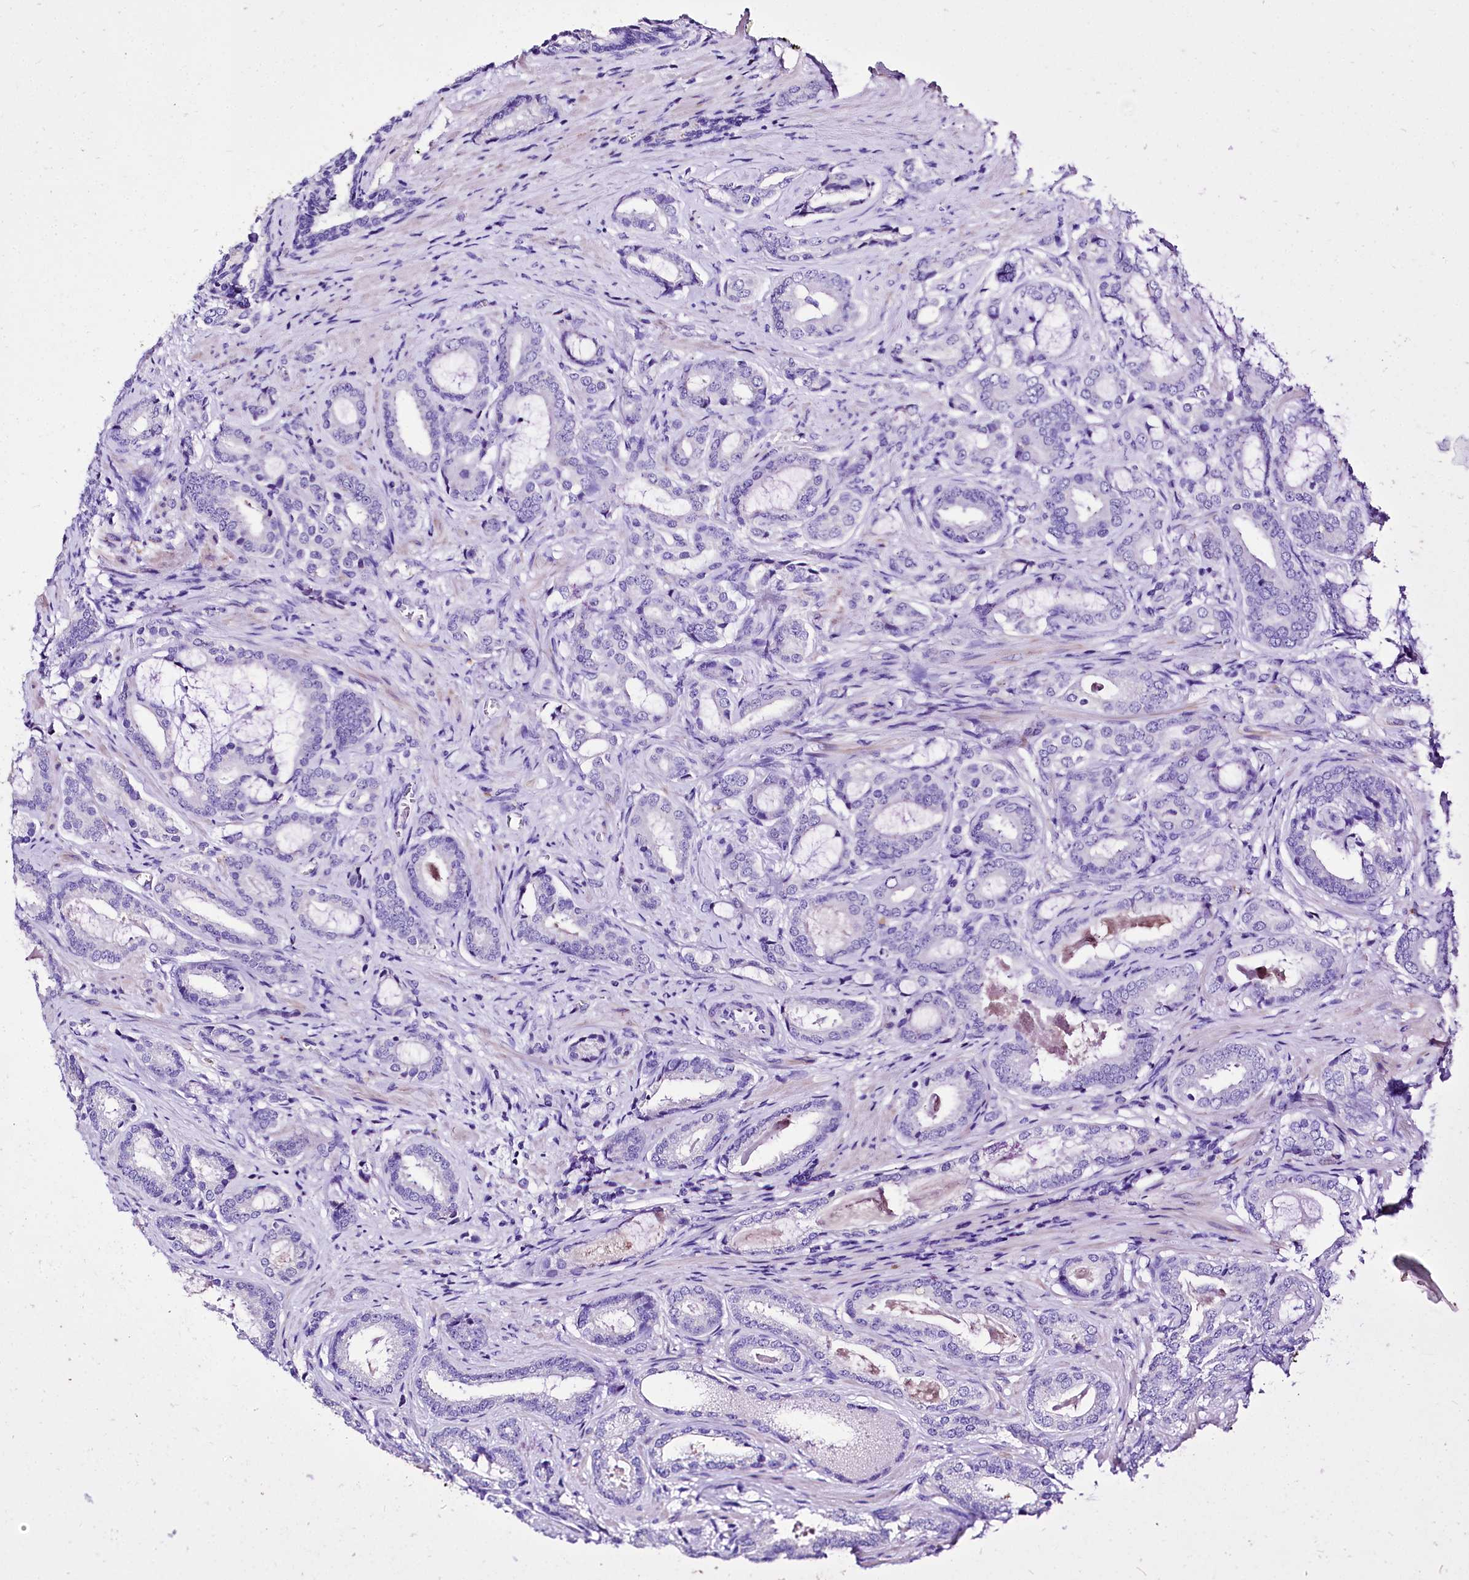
{"staining": {"intensity": "negative", "quantity": "none", "location": "none"}, "tissue": "prostate cancer", "cell_type": "Tumor cells", "image_type": "cancer", "snomed": [{"axis": "morphology", "description": "Adenocarcinoma, High grade"}, {"axis": "topography", "description": "Prostate"}], "caption": "Tumor cells show no significant staining in prostate high-grade adenocarcinoma. (Stains: DAB immunohistochemistry (IHC) with hematoxylin counter stain, Microscopy: brightfield microscopy at high magnification).", "gene": "A2ML1", "patient": {"sex": "male", "age": 60}}